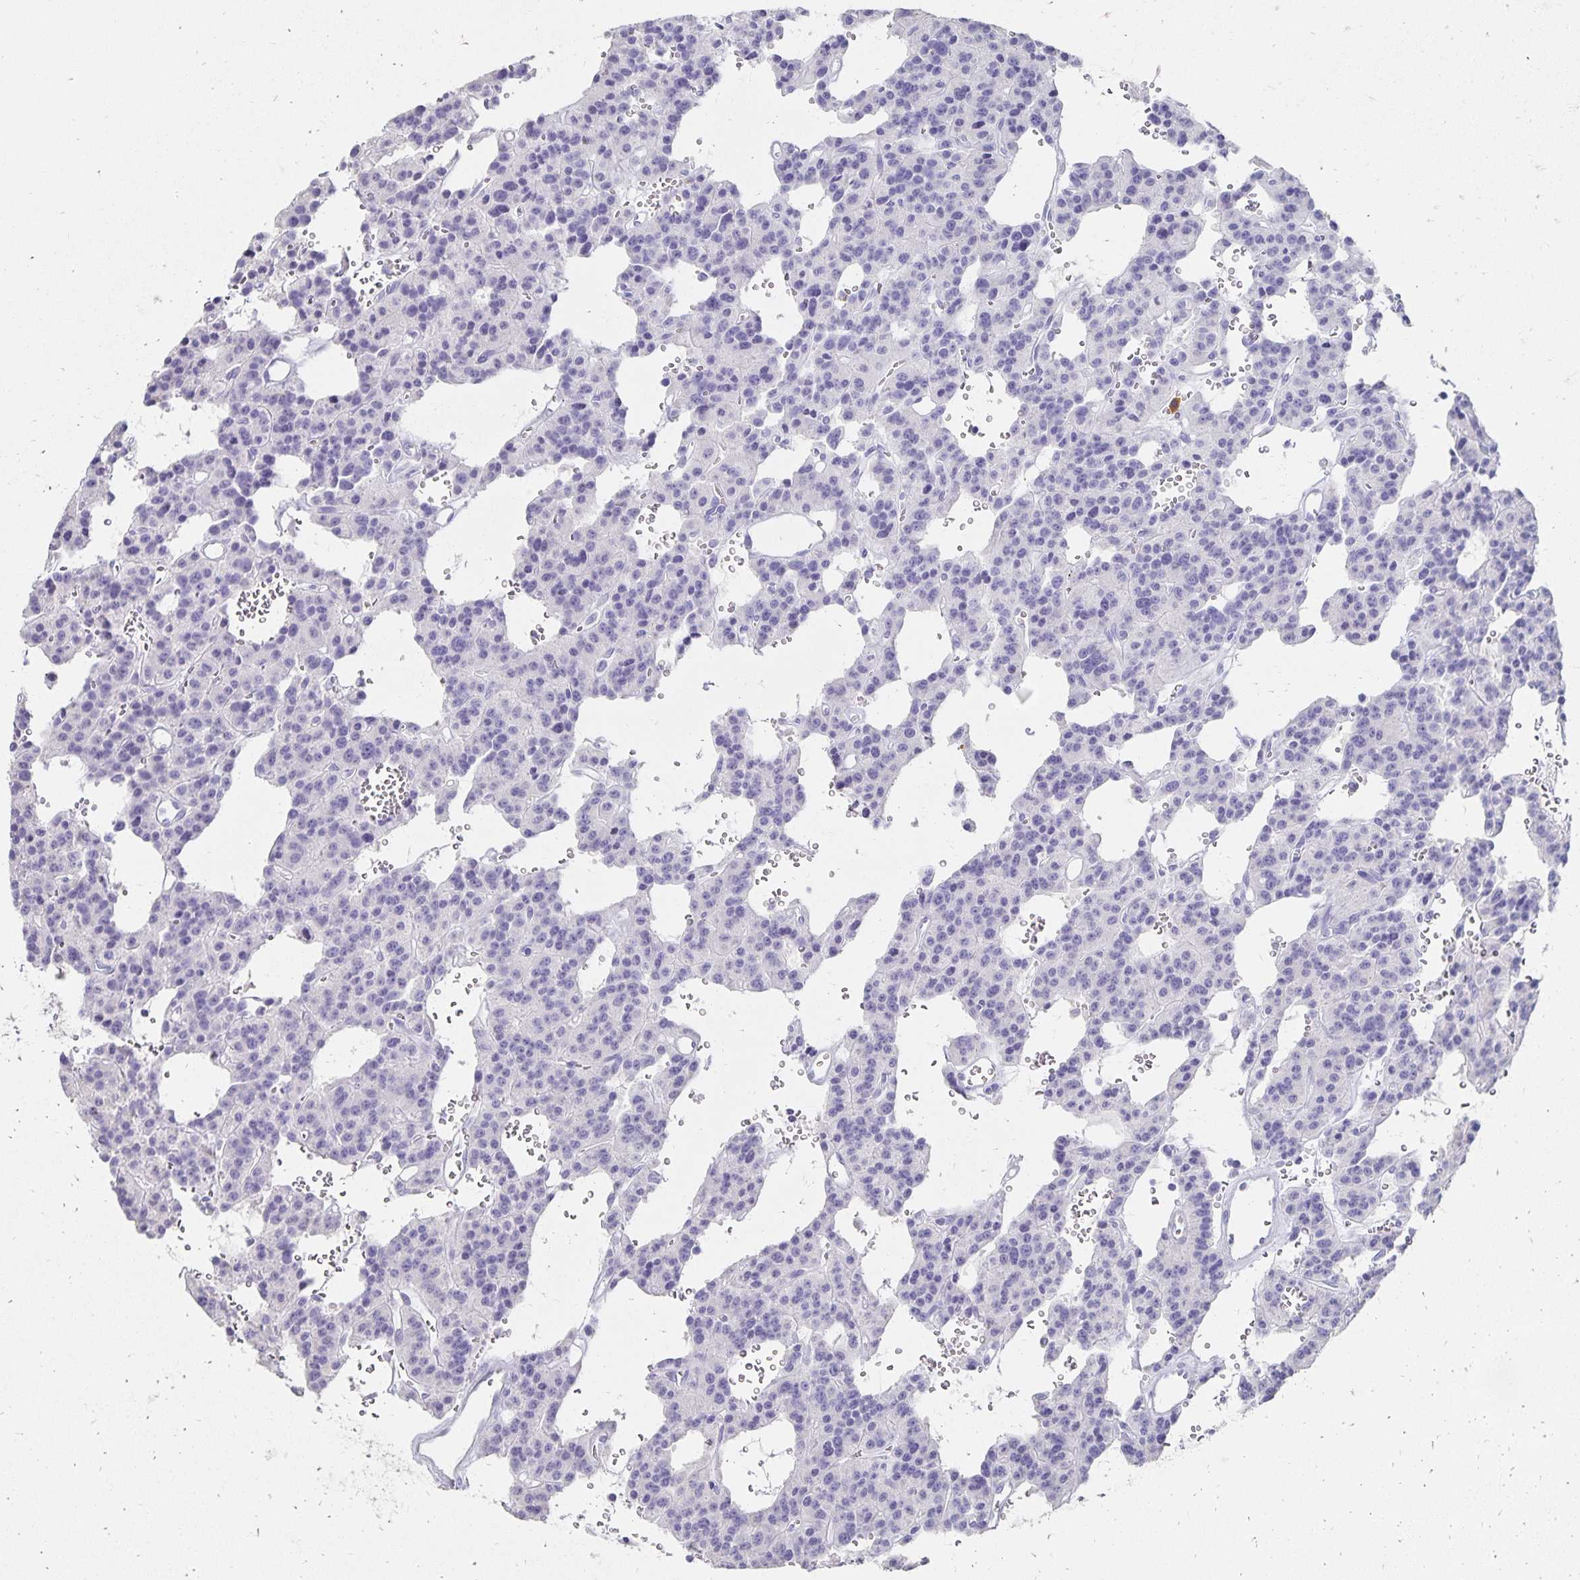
{"staining": {"intensity": "negative", "quantity": "none", "location": "none"}, "tissue": "carcinoid", "cell_type": "Tumor cells", "image_type": "cancer", "snomed": [{"axis": "morphology", "description": "Carcinoid, malignant, NOS"}, {"axis": "topography", "description": "Lung"}], "caption": "DAB (3,3'-diaminobenzidine) immunohistochemical staining of malignant carcinoid shows no significant staining in tumor cells.", "gene": "DYNLT4", "patient": {"sex": "female", "age": 71}}